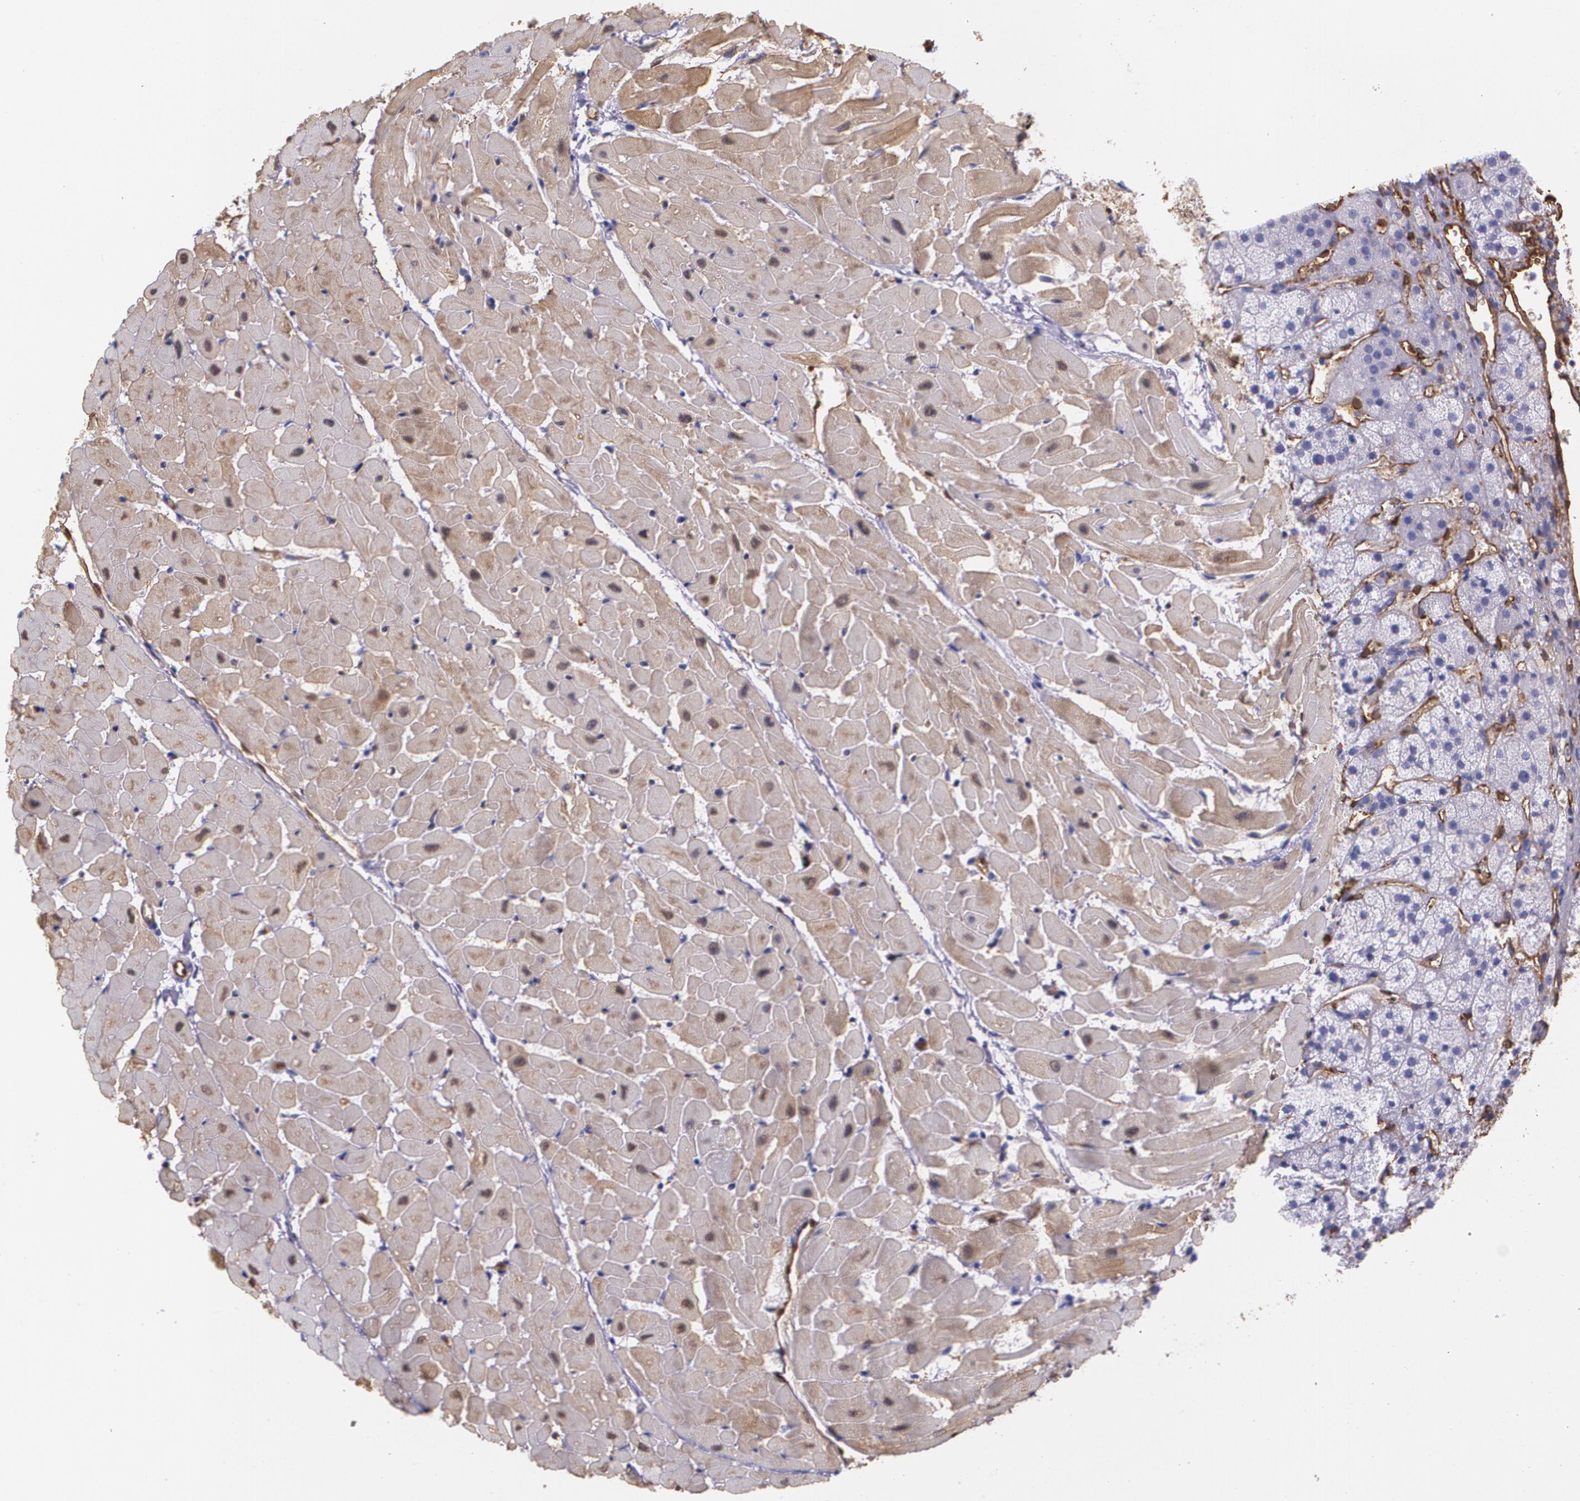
{"staining": {"intensity": "weak", "quantity": "25%-75%", "location": "nuclear"}, "tissue": "heart muscle", "cell_type": "Cardiomyocytes", "image_type": "normal", "snomed": [{"axis": "morphology", "description": "Normal tissue, NOS"}, {"axis": "topography", "description": "Heart"}], "caption": "A brown stain highlights weak nuclear staining of a protein in cardiomyocytes of normal heart muscle. The staining was performed using DAB (3,3'-diaminobenzidine) to visualize the protein expression in brown, while the nuclei were stained in blue with hematoxylin (Magnification: 20x).", "gene": "MMP2", "patient": {"sex": "female", "age": 19}}